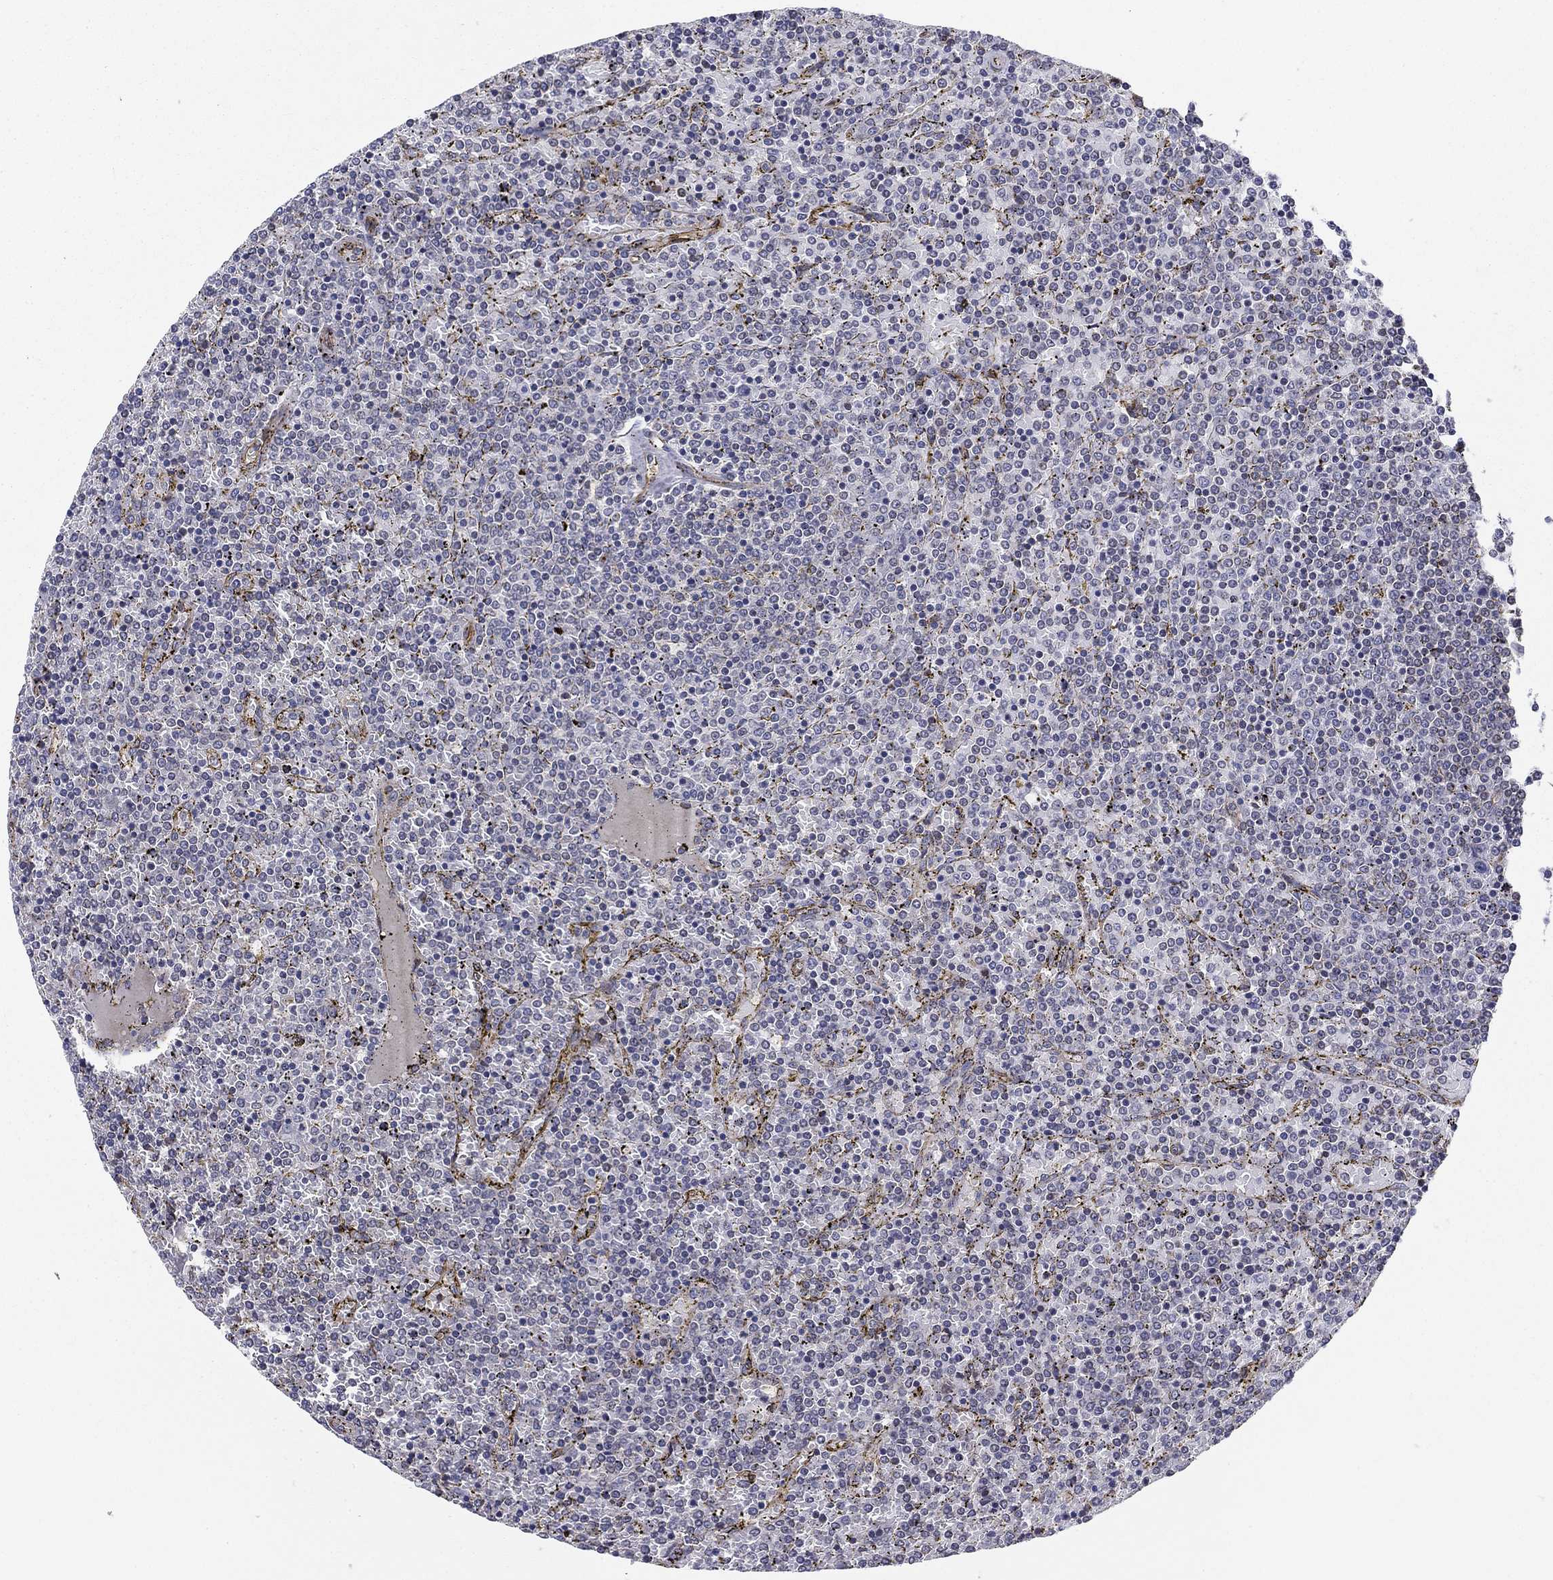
{"staining": {"intensity": "negative", "quantity": "none", "location": "none"}, "tissue": "lymphoma", "cell_type": "Tumor cells", "image_type": "cancer", "snomed": [{"axis": "morphology", "description": "Malignant lymphoma, non-Hodgkin's type, Low grade"}, {"axis": "topography", "description": "Spleen"}], "caption": "This image is of lymphoma stained with immunohistochemistry to label a protein in brown with the nuclei are counter-stained blue. There is no positivity in tumor cells.", "gene": "SYNC", "patient": {"sex": "female", "age": 77}}